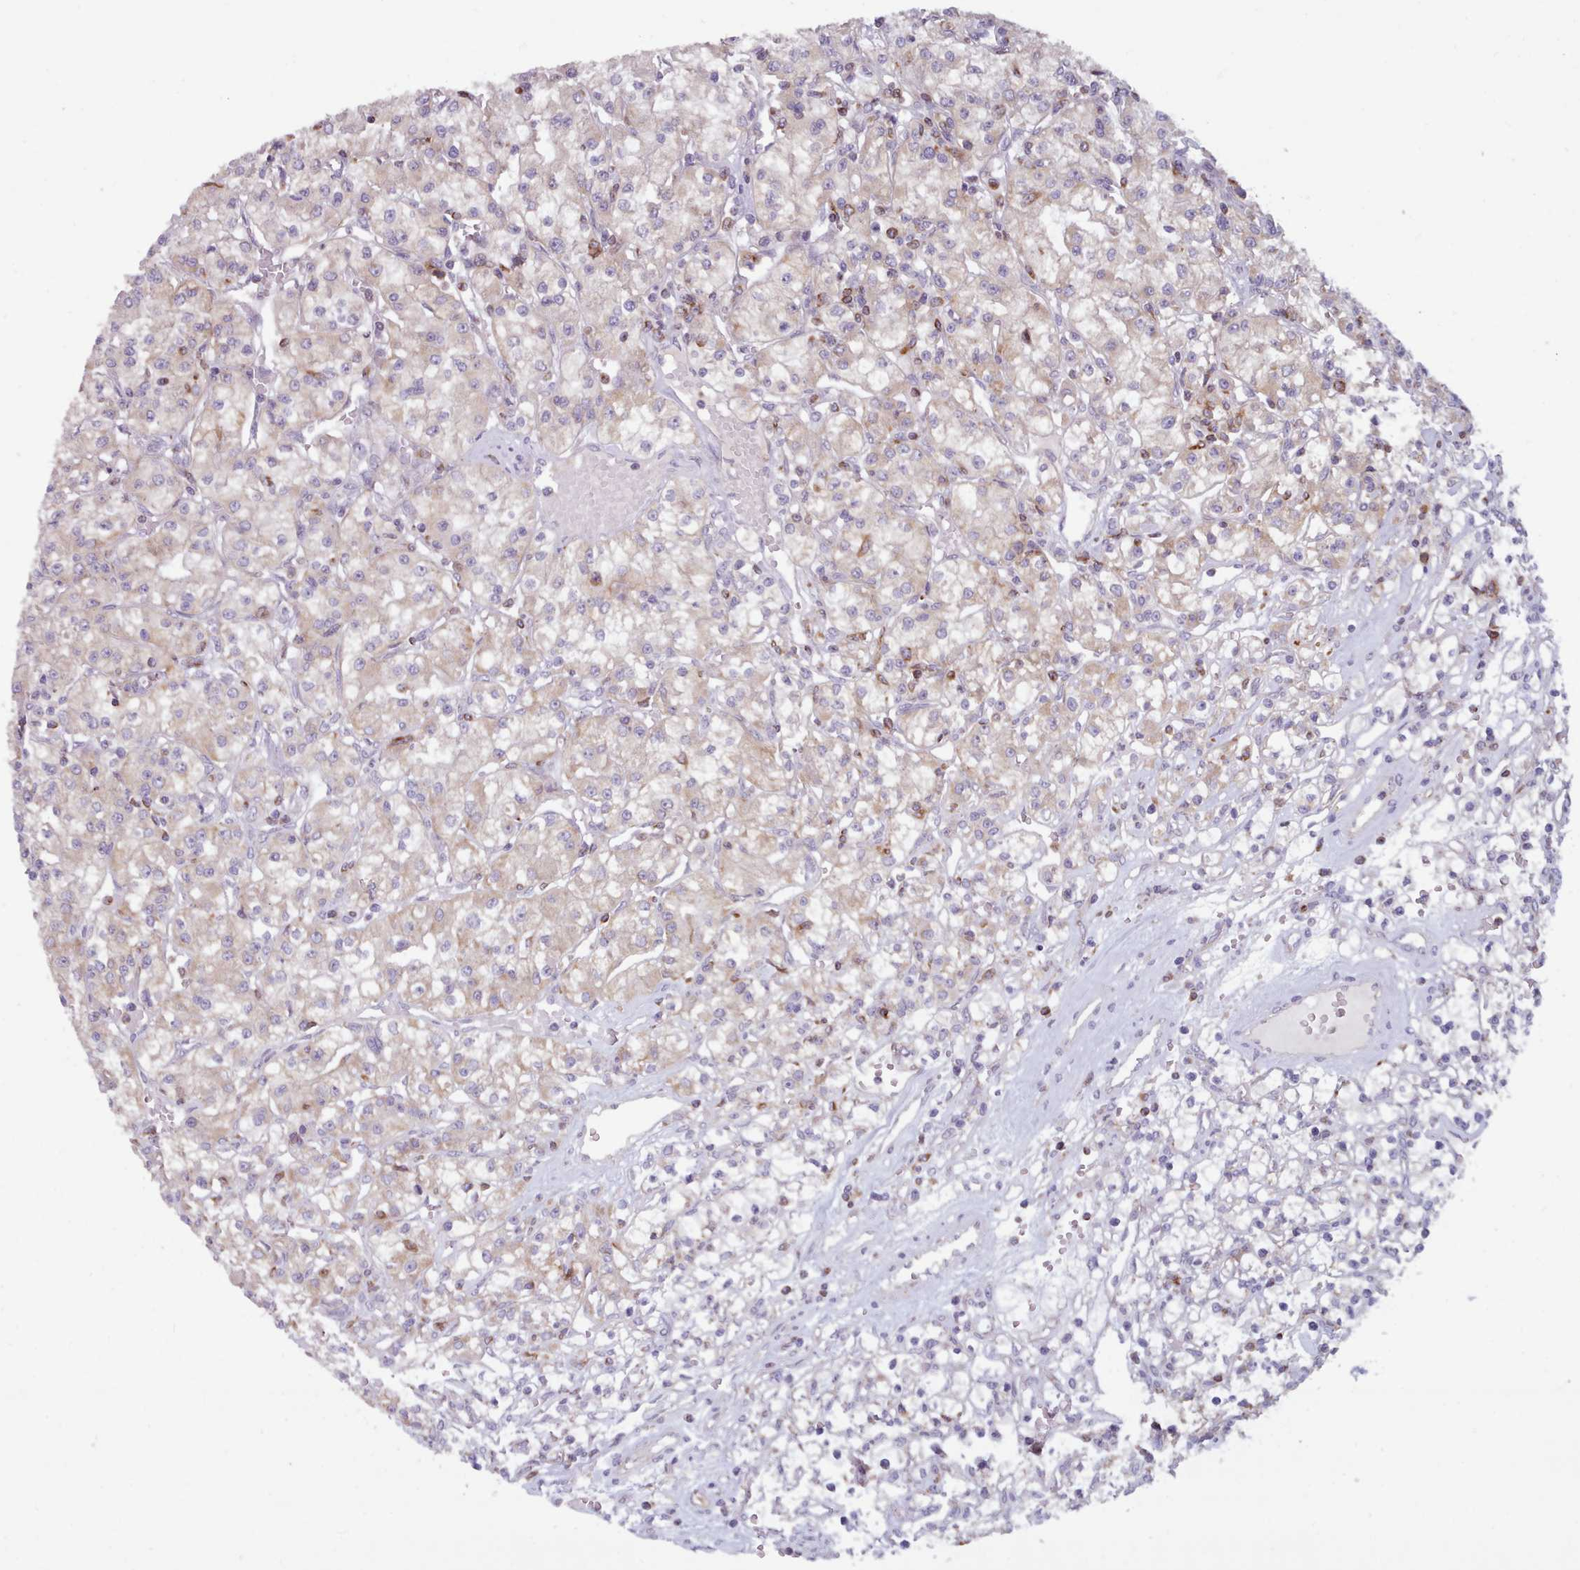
{"staining": {"intensity": "weak", "quantity": "<25%", "location": "cytoplasmic/membranous"}, "tissue": "renal cancer", "cell_type": "Tumor cells", "image_type": "cancer", "snomed": [{"axis": "morphology", "description": "Adenocarcinoma, NOS"}, {"axis": "topography", "description": "Kidney"}], "caption": "Immunohistochemical staining of human renal cancer (adenocarcinoma) exhibits no significant expression in tumor cells.", "gene": "CRYBG1", "patient": {"sex": "female", "age": 59}}